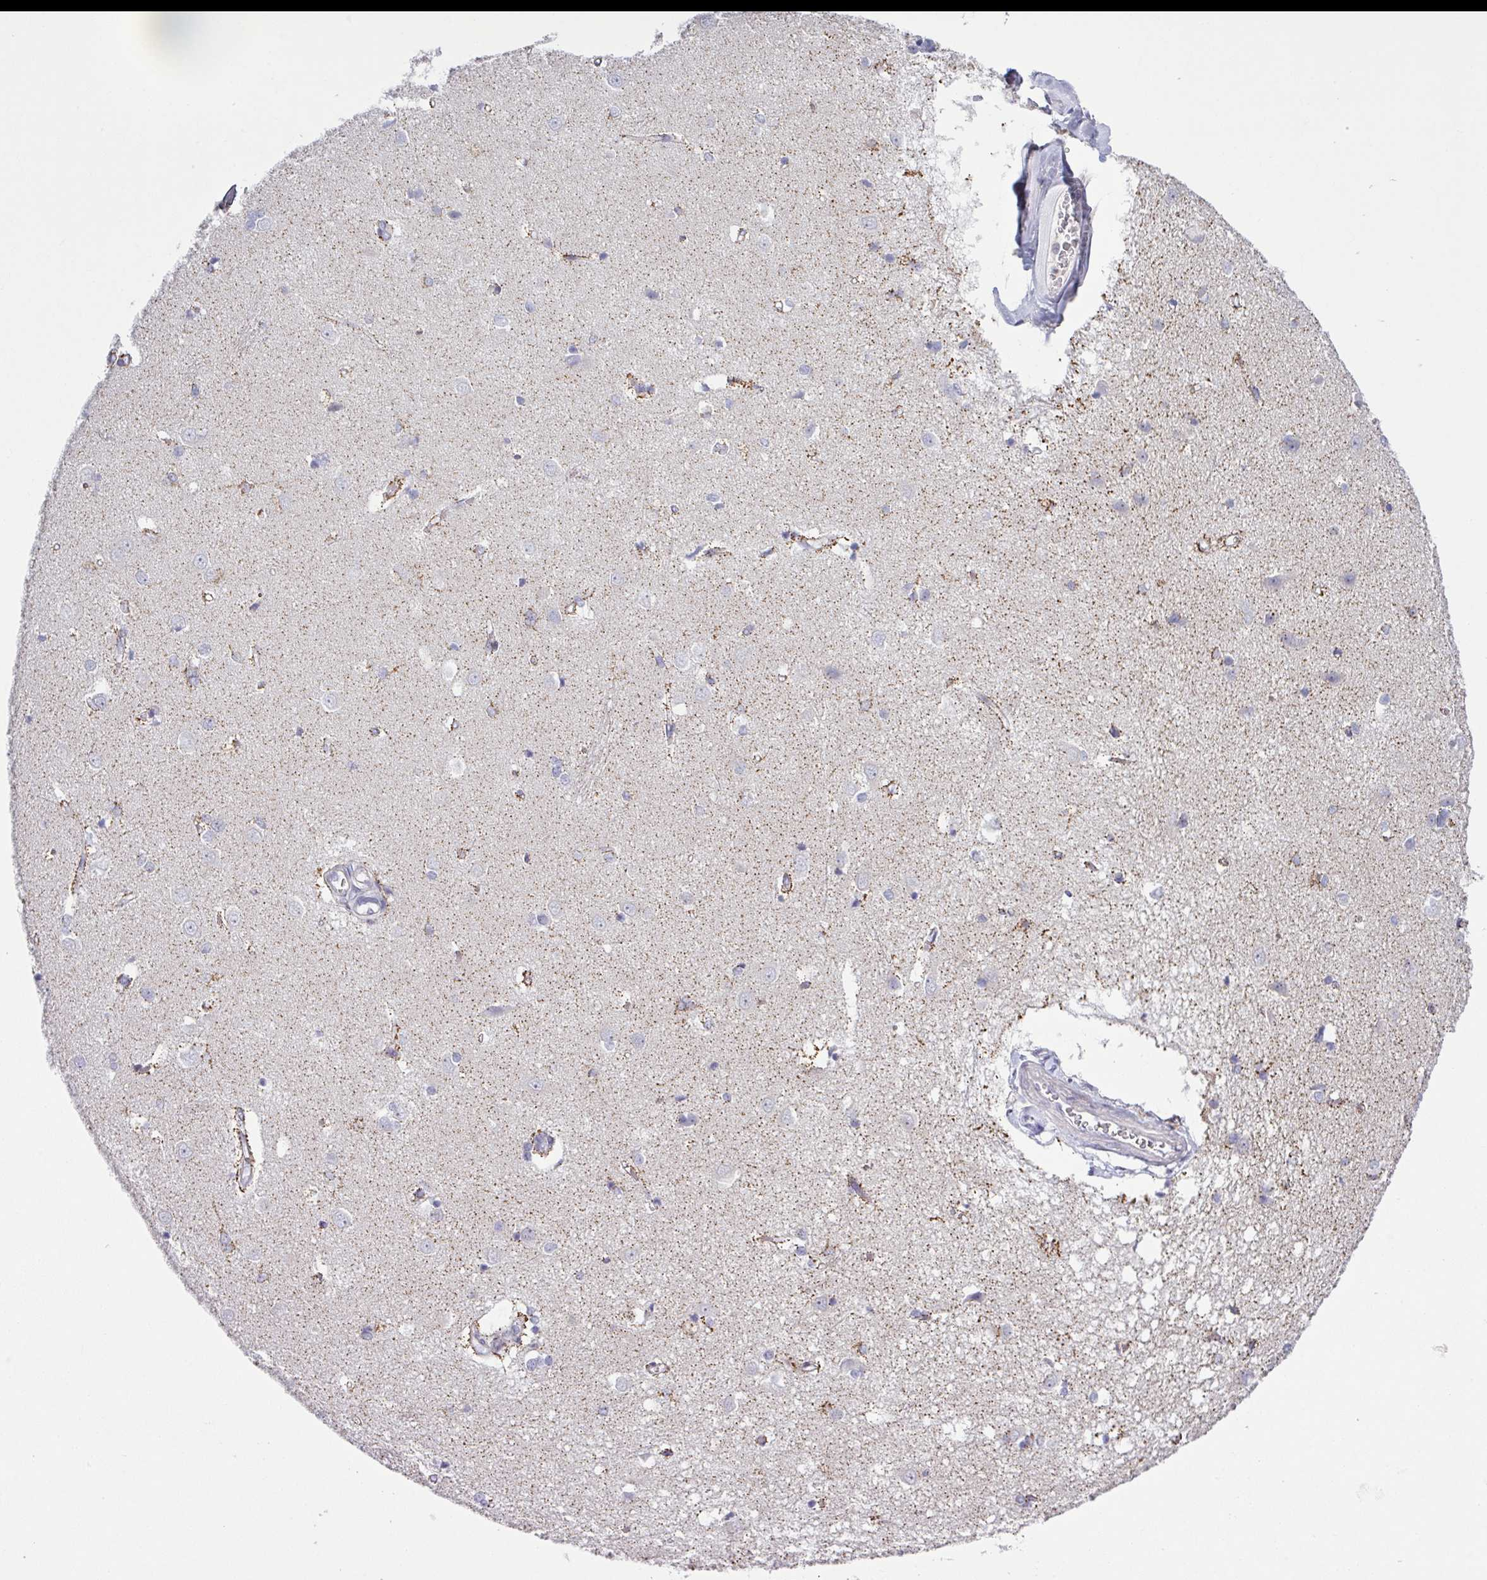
{"staining": {"intensity": "moderate", "quantity": "25%-75%", "location": "cytoplasmic/membranous"}, "tissue": "caudate", "cell_type": "Glial cells", "image_type": "normal", "snomed": [{"axis": "morphology", "description": "Normal tissue, NOS"}, {"axis": "topography", "description": "Lateral ventricle wall"}], "caption": "DAB (3,3'-diaminobenzidine) immunohistochemical staining of unremarkable caudate displays moderate cytoplasmic/membranous protein staining in approximately 25%-75% of glial cells.", "gene": "STAT5A", "patient": {"sex": "male", "age": 37}}